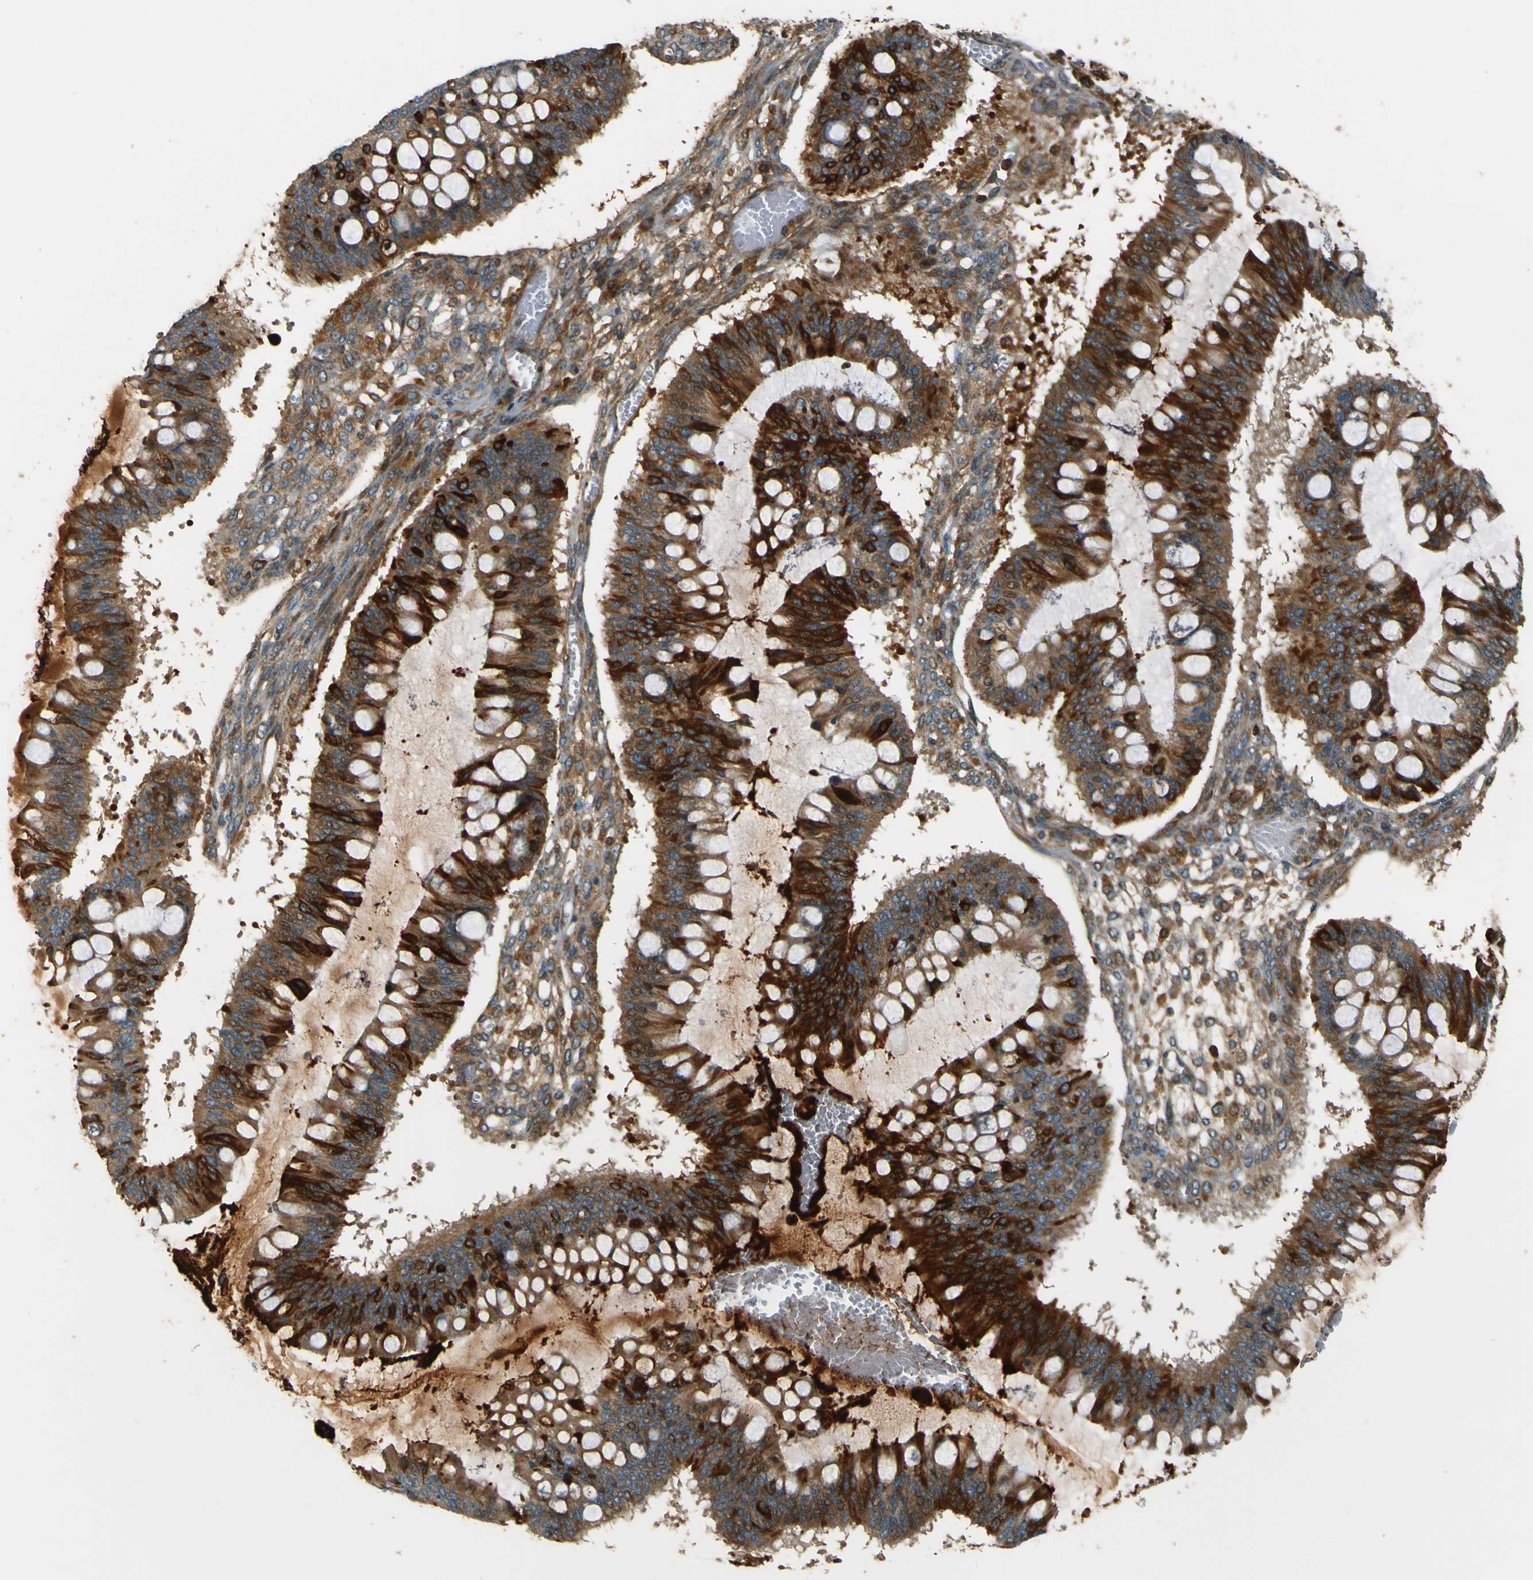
{"staining": {"intensity": "strong", "quantity": "25%-75%", "location": "cytoplasmic/membranous"}, "tissue": "ovarian cancer", "cell_type": "Tumor cells", "image_type": "cancer", "snomed": [{"axis": "morphology", "description": "Cystadenocarcinoma, mucinous, NOS"}, {"axis": "topography", "description": "Ovary"}], "caption": "Immunohistochemical staining of human mucinous cystadenocarcinoma (ovarian) reveals strong cytoplasmic/membranous protein expression in about 25%-75% of tumor cells.", "gene": "LPCAT1", "patient": {"sex": "female", "age": 73}}